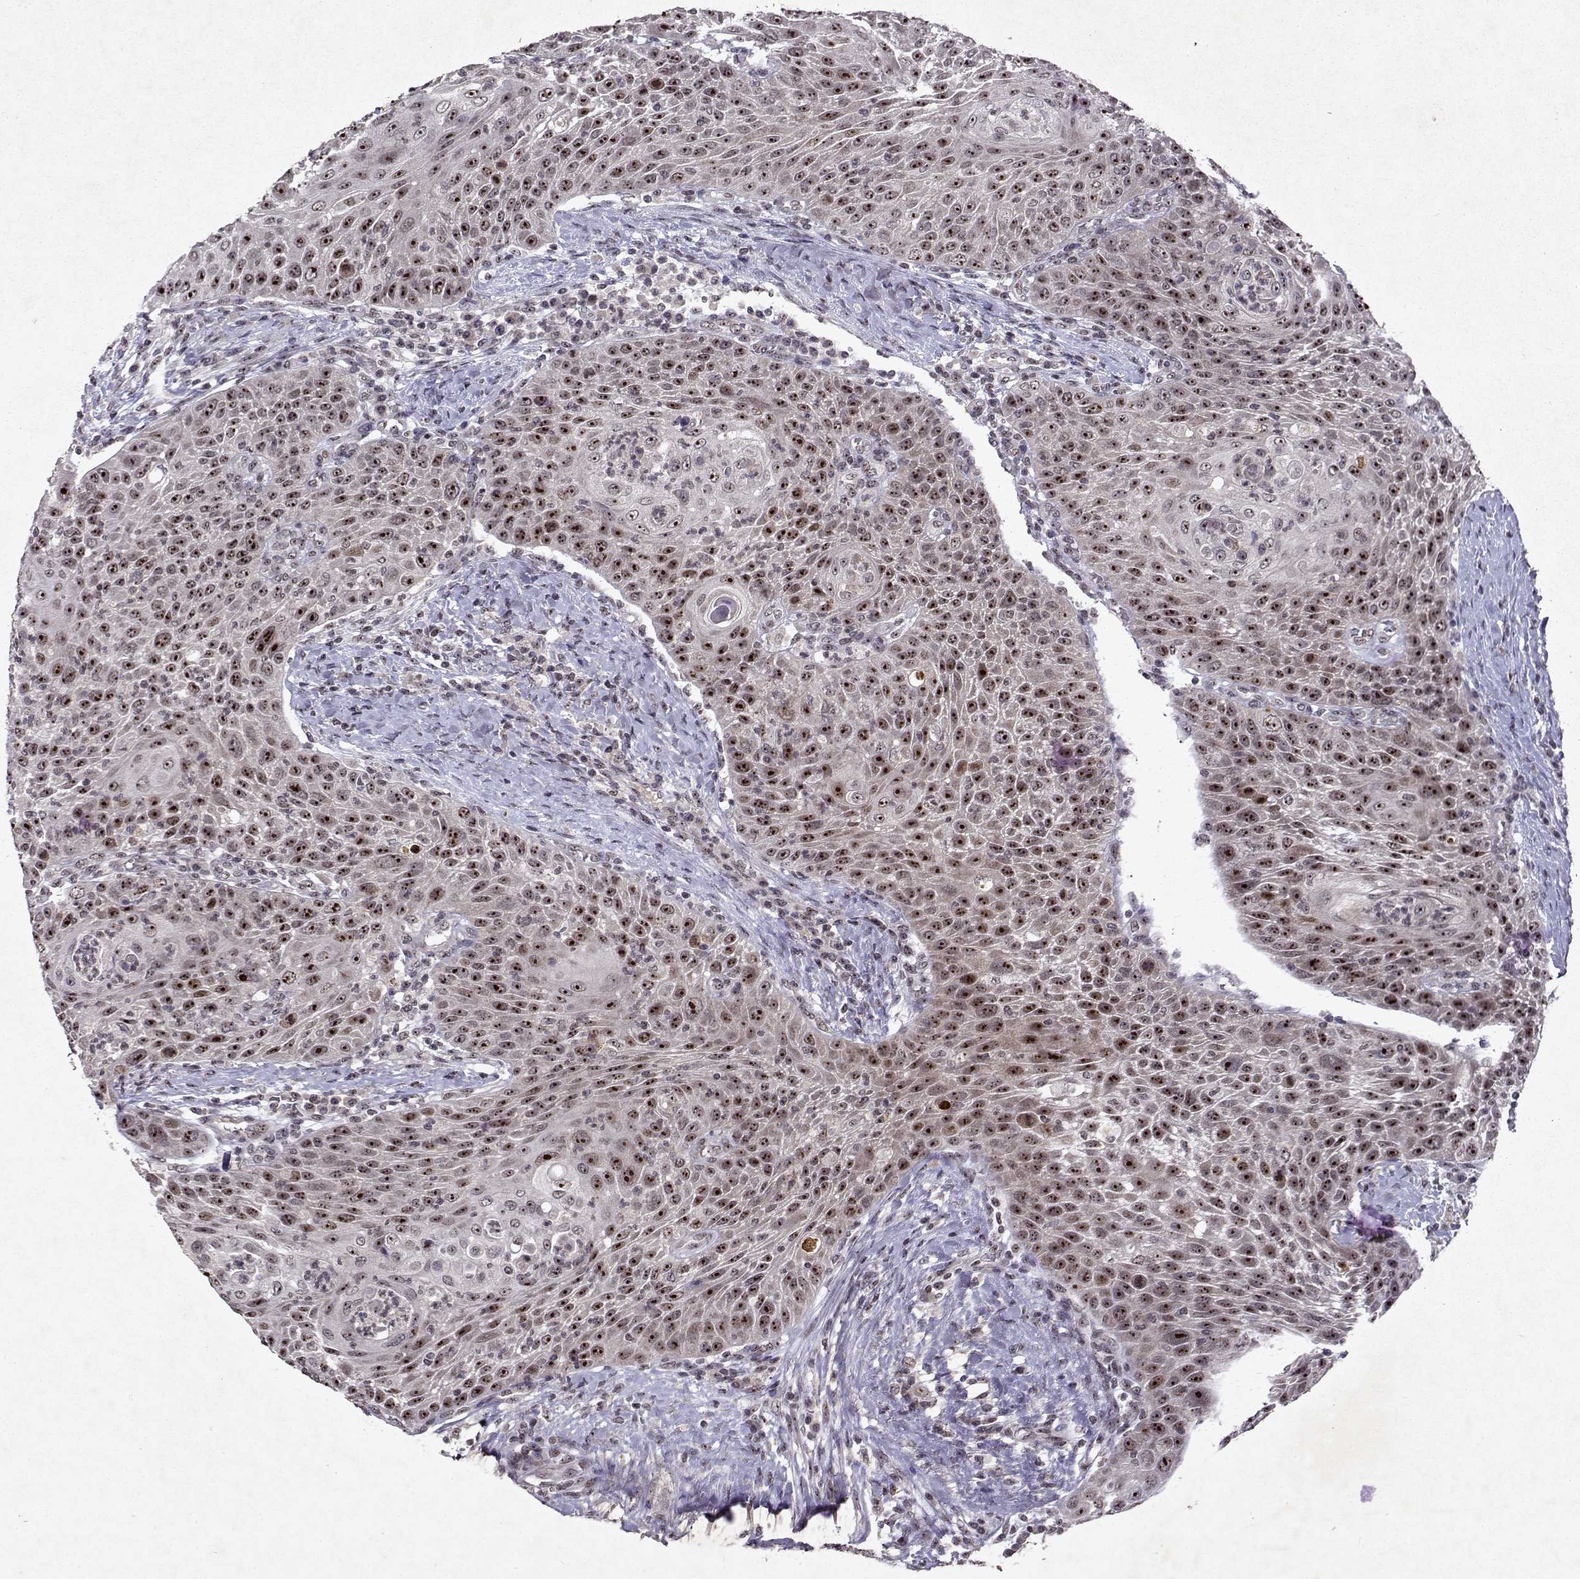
{"staining": {"intensity": "strong", "quantity": ">75%", "location": "nuclear"}, "tissue": "head and neck cancer", "cell_type": "Tumor cells", "image_type": "cancer", "snomed": [{"axis": "morphology", "description": "Squamous cell carcinoma, NOS"}, {"axis": "topography", "description": "Head-Neck"}], "caption": "Protein analysis of head and neck cancer (squamous cell carcinoma) tissue shows strong nuclear expression in approximately >75% of tumor cells. (DAB (3,3'-diaminobenzidine) = brown stain, brightfield microscopy at high magnification).", "gene": "DDX56", "patient": {"sex": "male", "age": 69}}